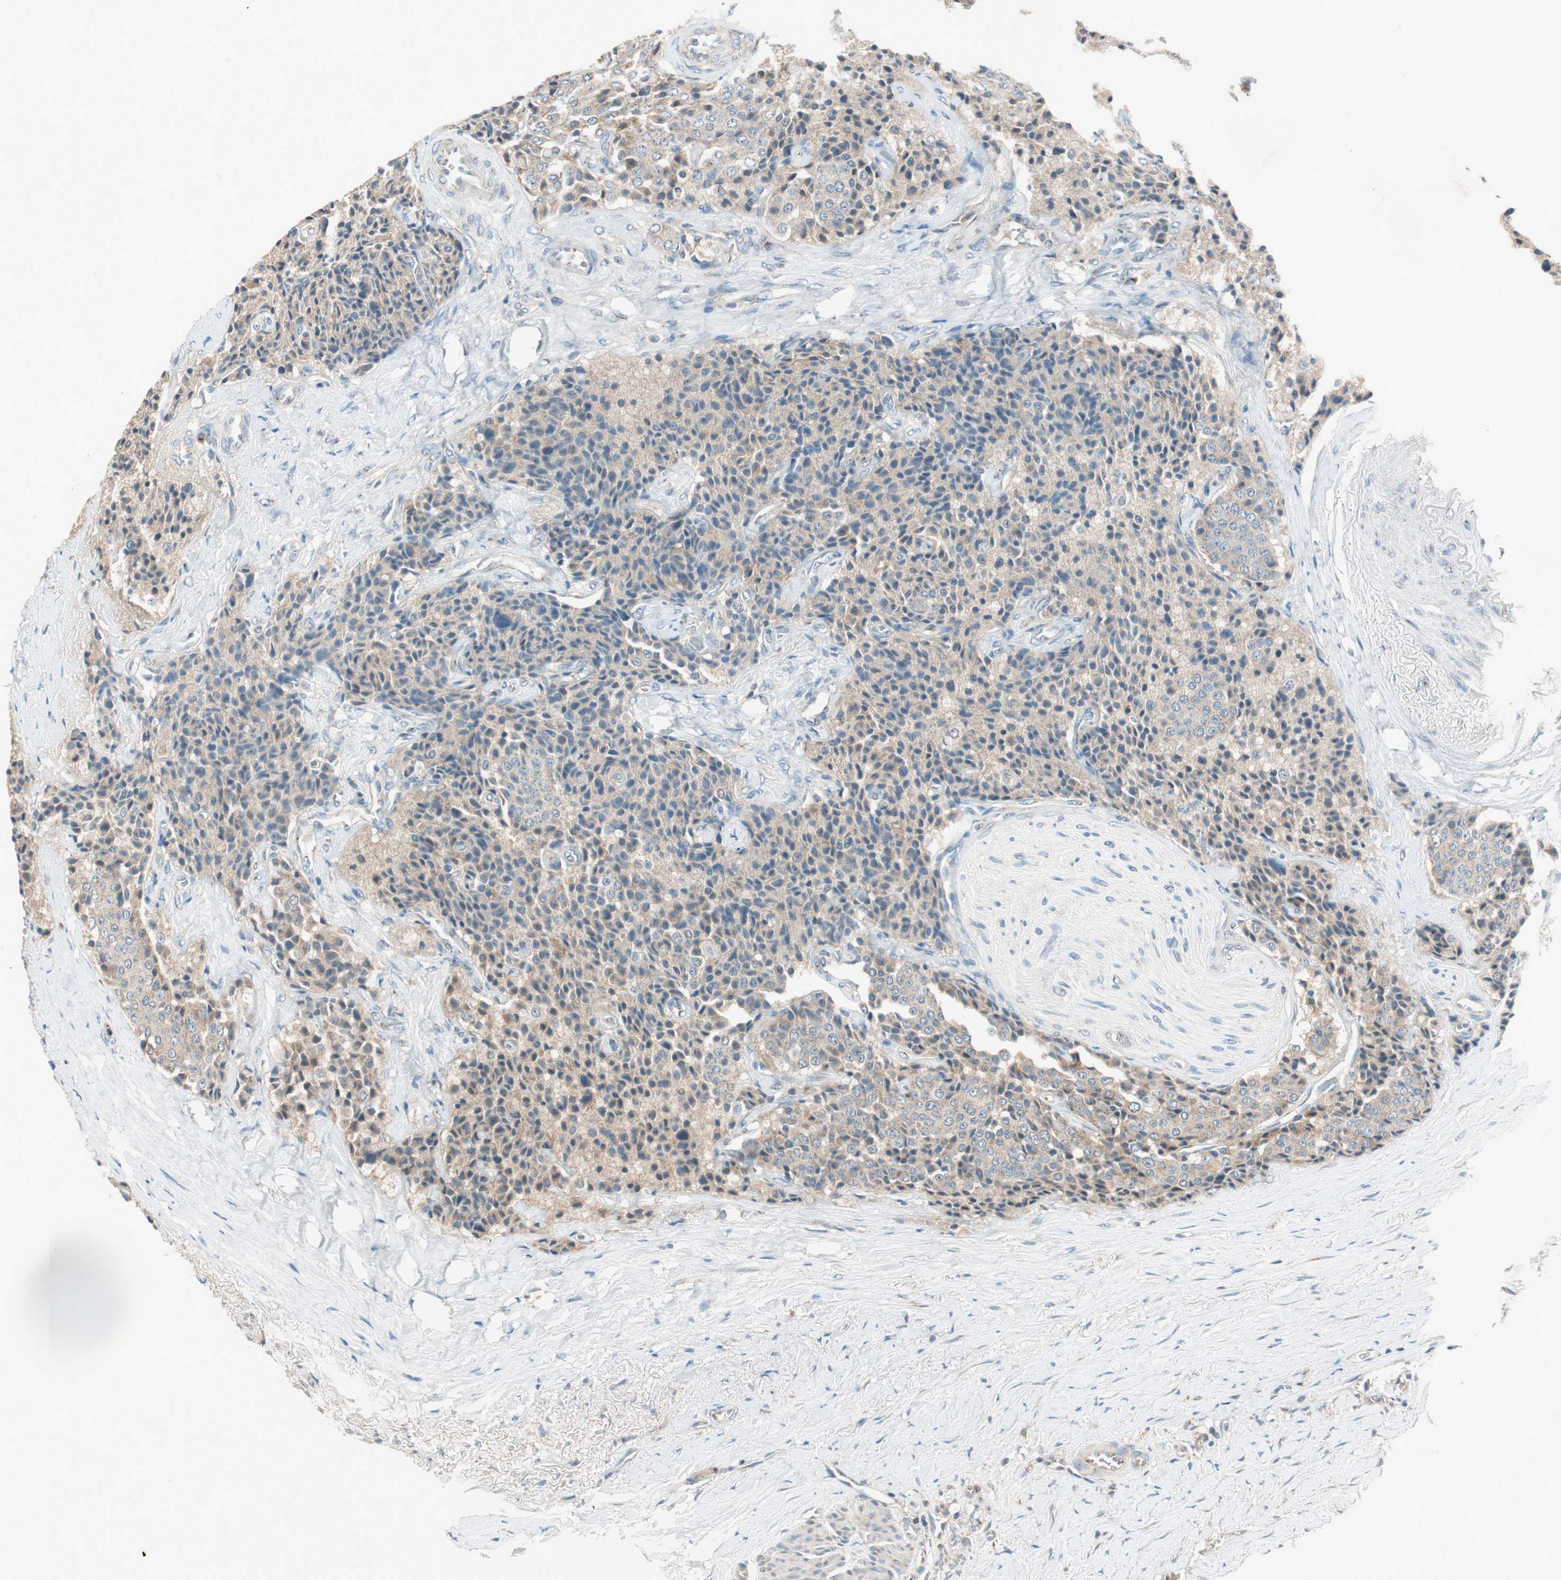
{"staining": {"intensity": "weak", "quantity": "25%-75%", "location": "cytoplasmic/membranous"}, "tissue": "carcinoid", "cell_type": "Tumor cells", "image_type": "cancer", "snomed": [{"axis": "morphology", "description": "Carcinoid, malignant, NOS"}, {"axis": "topography", "description": "Colon"}], "caption": "Weak cytoplasmic/membranous protein positivity is appreciated in about 25%-75% of tumor cells in malignant carcinoid.", "gene": "SEC16A", "patient": {"sex": "female", "age": 61}}